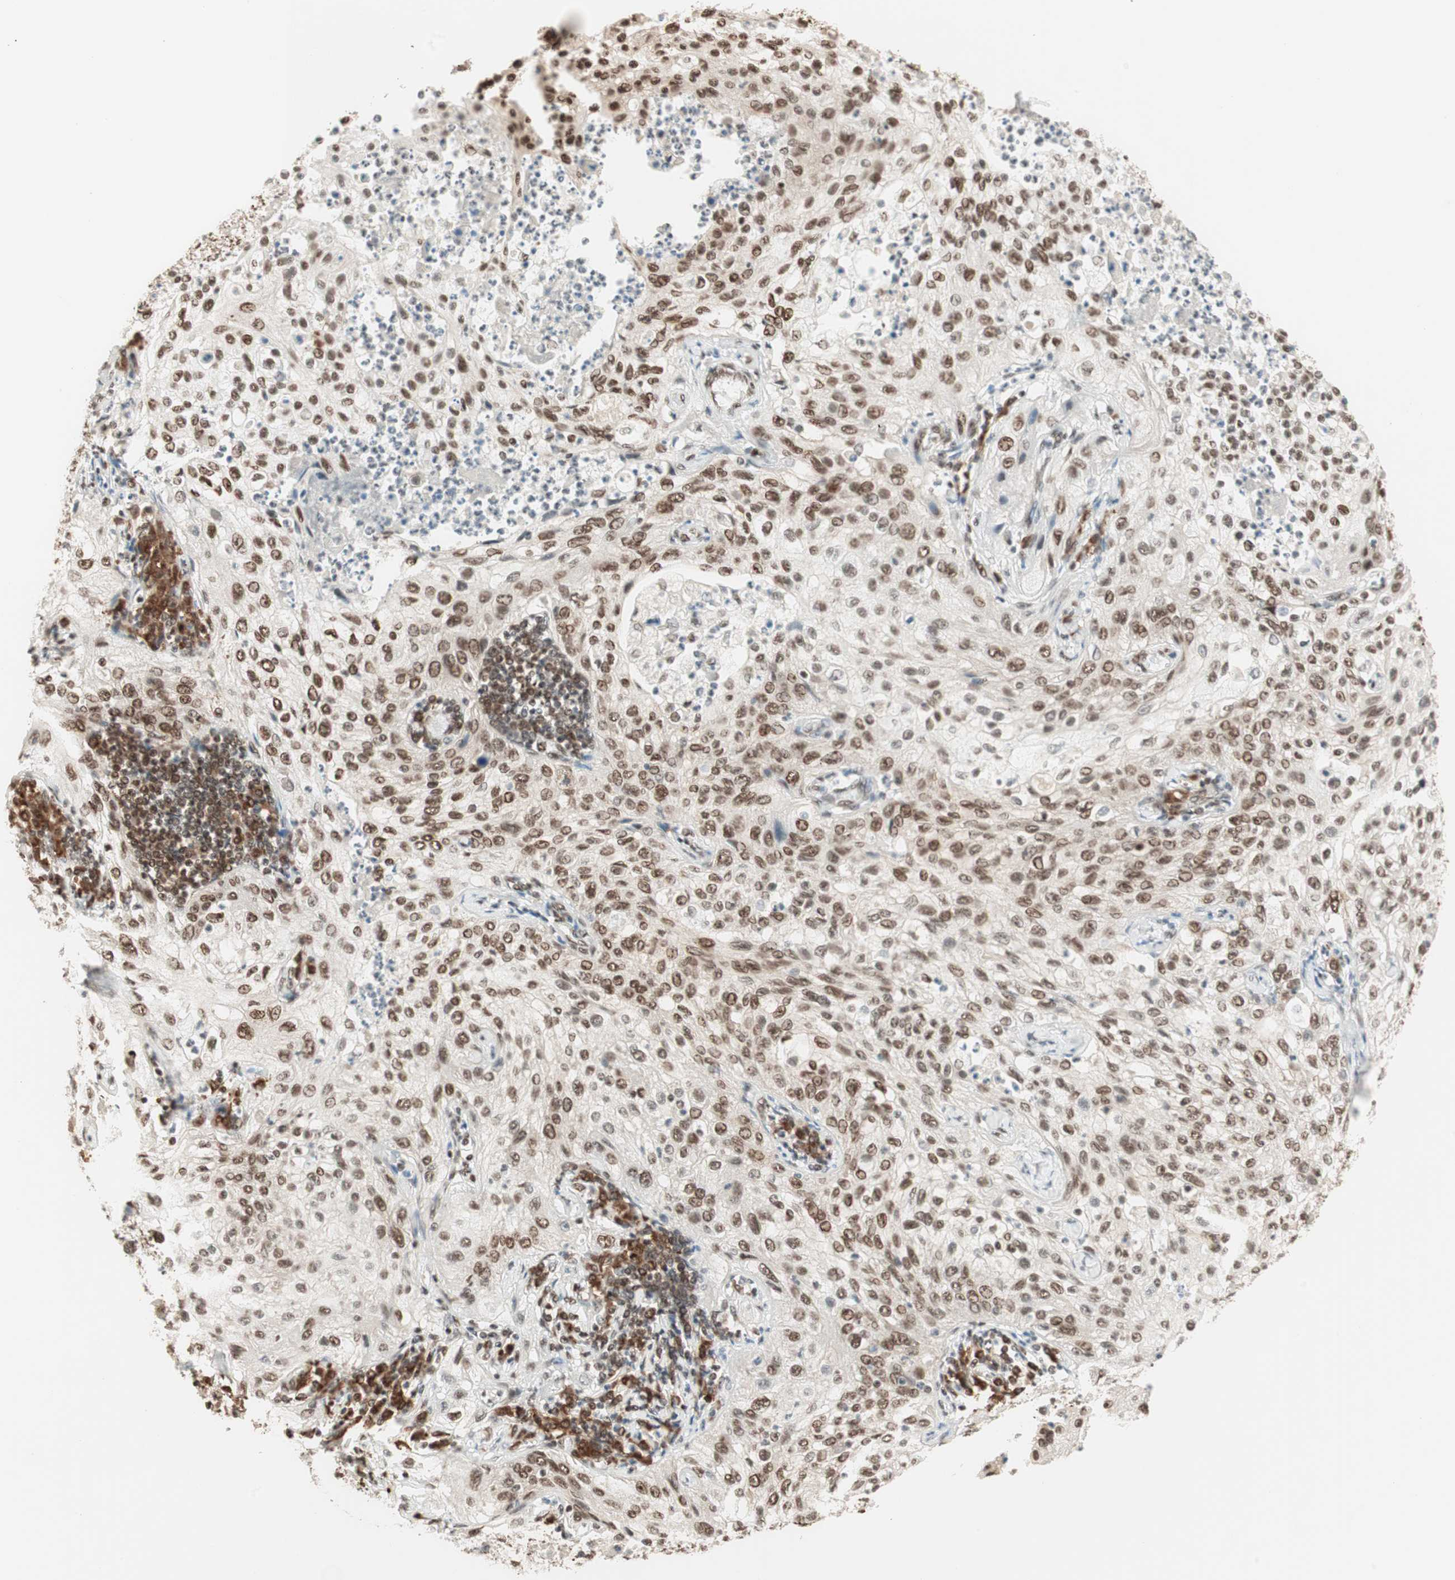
{"staining": {"intensity": "moderate", "quantity": ">75%", "location": "nuclear"}, "tissue": "lung cancer", "cell_type": "Tumor cells", "image_type": "cancer", "snomed": [{"axis": "morphology", "description": "Inflammation, NOS"}, {"axis": "morphology", "description": "Squamous cell carcinoma, NOS"}, {"axis": "topography", "description": "Lymph node"}, {"axis": "topography", "description": "Soft tissue"}, {"axis": "topography", "description": "Lung"}], "caption": "IHC photomicrograph of lung cancer (squamous cell carcinoma) stained for a protein (brown), which reveals medium levels of moderate nuclear expression in approximately >75% of tumor cells.", "gene": "SMARCE1", "patient": {"sex": "male", "age": 66}}